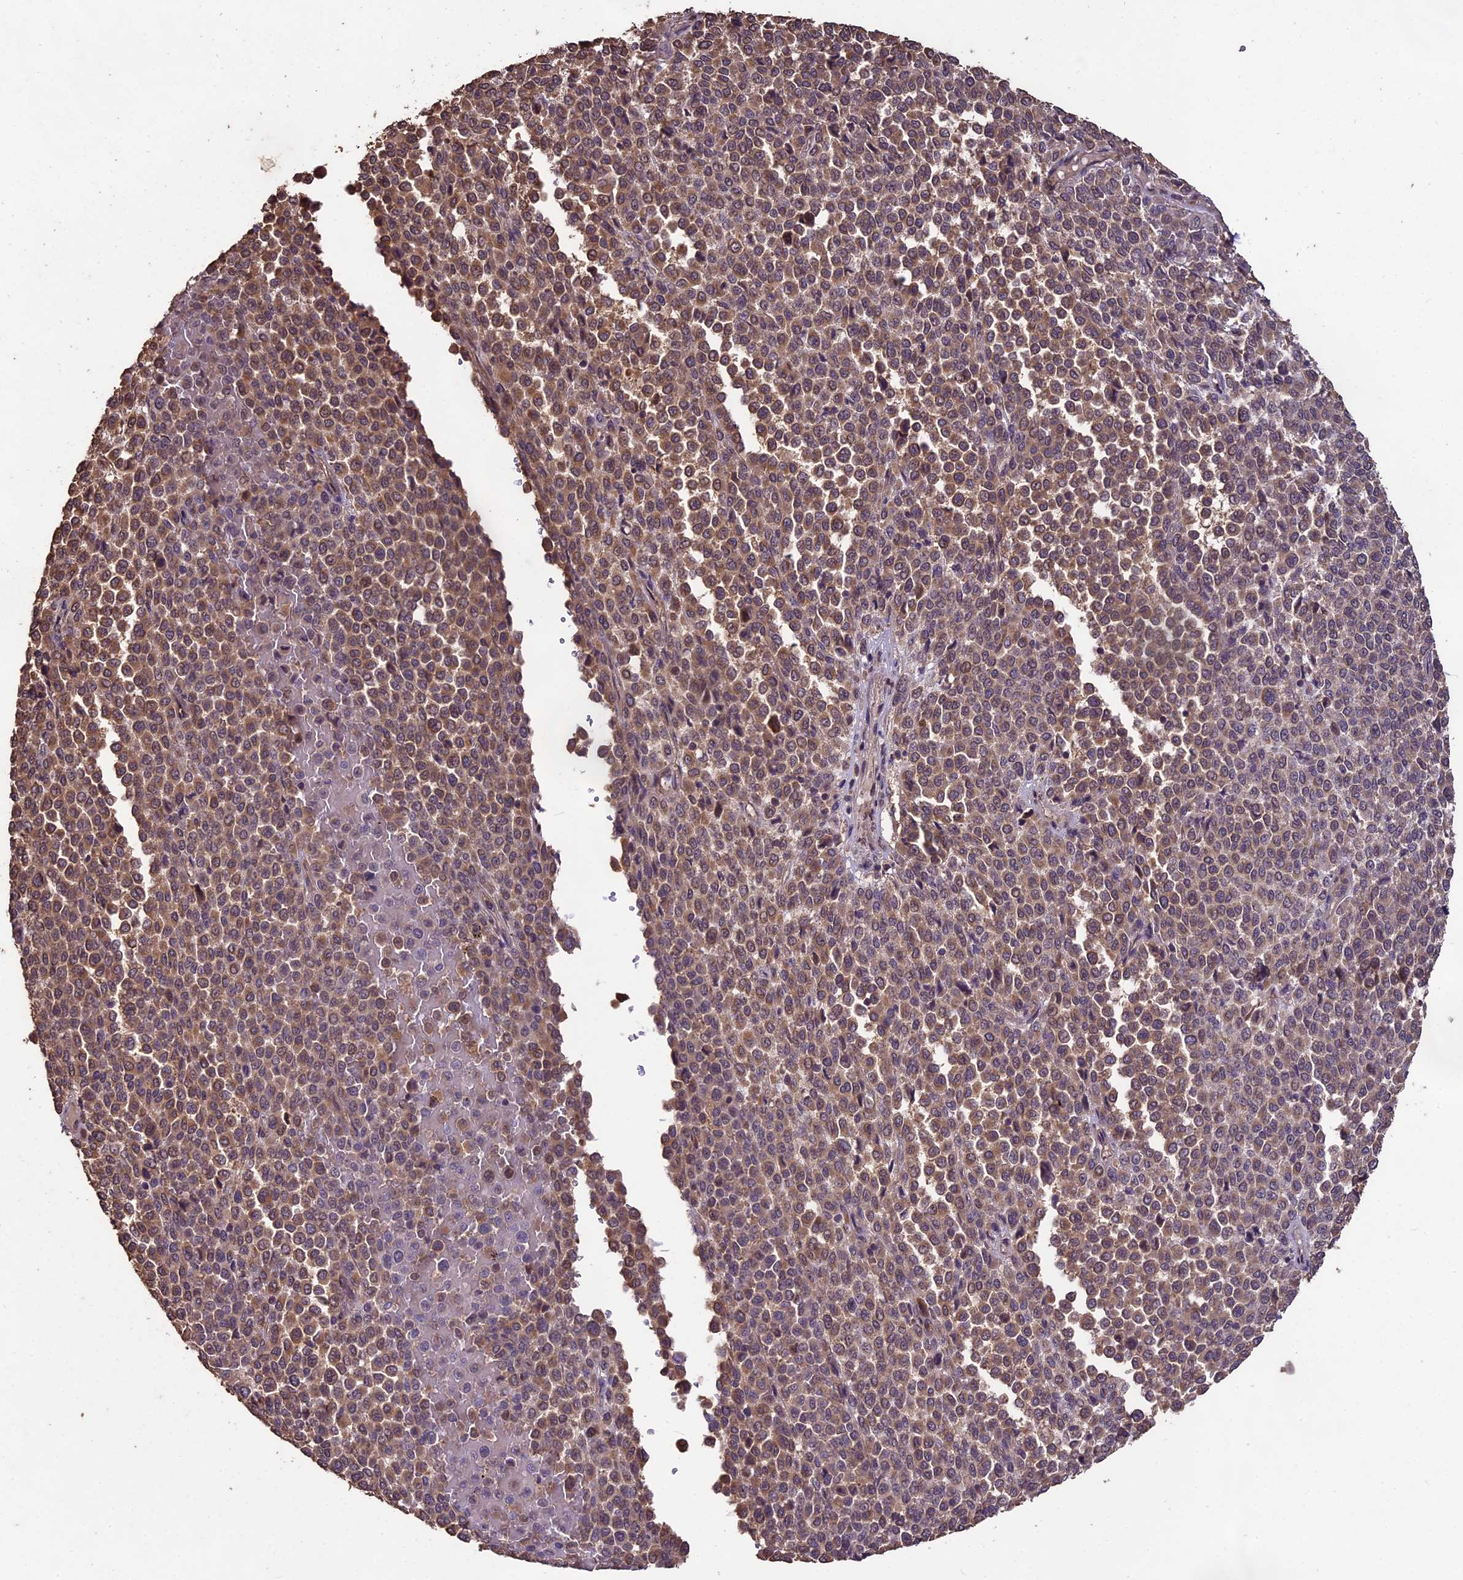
{"staining": {"intensity": "weak", "quantity": ">75%", "location": "cytoplasmic/membranous"}, "tissue": "melanoma", "cell_type": "Tumor cells", "image_type": "cancer", "snomed": [{"axis": "morphology", "description": "Malignant melanoma, Metastatic site"}, {"axis": "topography", "description": "Pancreas"}], "caption": "Tumor cells demonstrate low levels of weak cytoplasmic/membranous staining in approximately >75% of cells in malignant melanoma (metastatic site). The protein is stained brown, and the nuclei are stained in blue (DAB (3,3'-diaminobenzidine) IHC with brightfield microscopy, high magnification).", "gene": "TTLL10", "patient": {"sex": "female", "age": 30}}